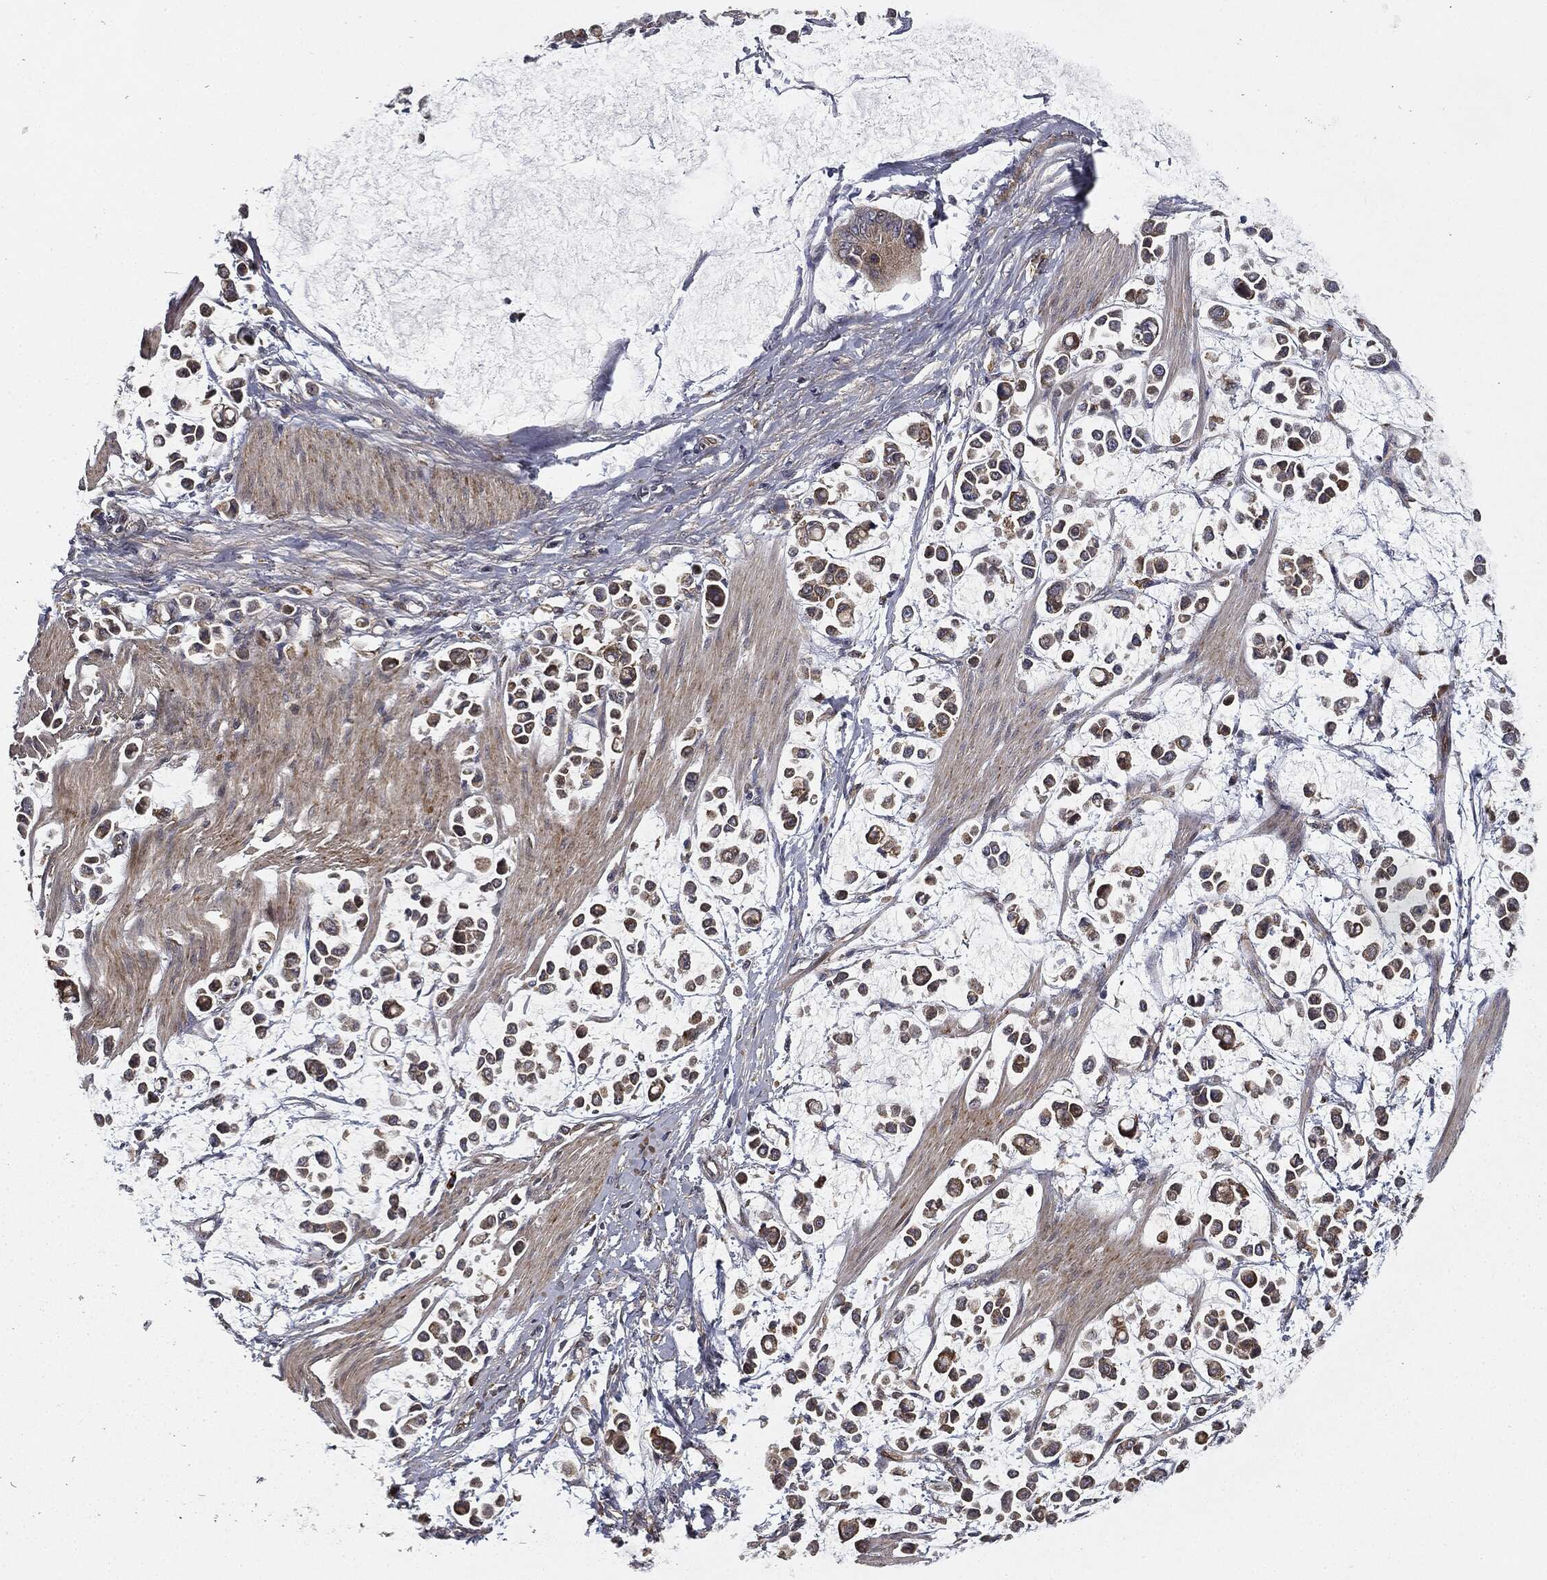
{"staining": {"intensity": "moderate", "quantity": ">75%", "location": "cytoplasmic/membranous"}, "tissue": "stomach cancer", "cell_type": "Tumor cells", "image_type": "cancer", "snomed": [{"axis": "morphology", "description": "Adenocarcinoma, NOS"}, {"axis": "topography", "description": "Stomach"}], "caption": "Stomach cancer stained with IHC displays moderate cytoplasmic/membranous positivity in approximately >75% of tumor cells.", "gene": "MIER2", "patient": {"sex": "male", "age": 82}}